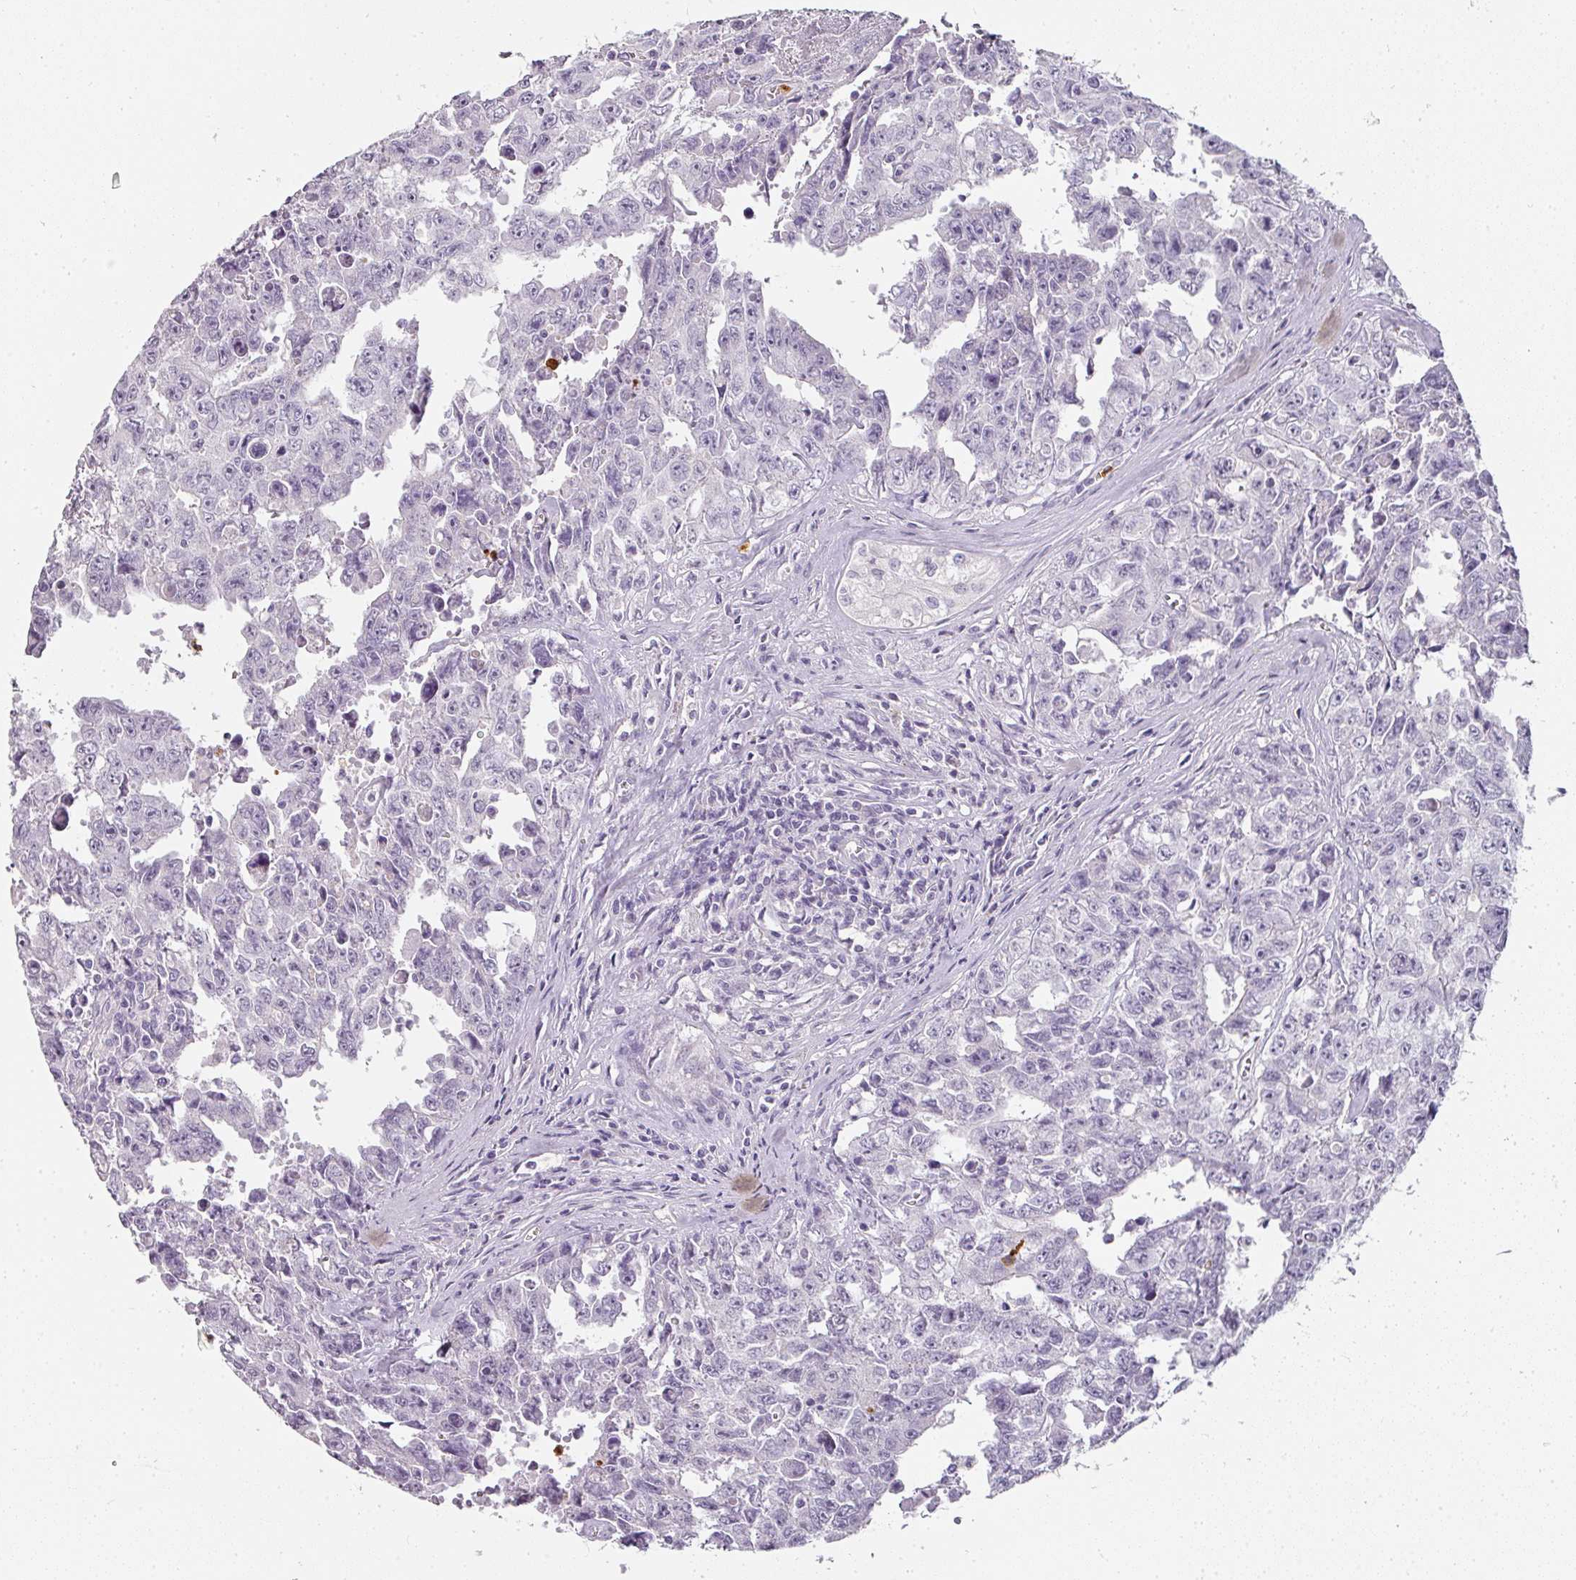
{"staining": {"intensity": "negative", "quantity": "none", "location": "none"}, "tissue": "testis cancer", "cell_type": "Tumor cells", "image_type": "cancer", "snomed": [{"axis": "morphology", "description": "Carcinoma, Embryonal, NOS"}, {"axis": "topography", "description": "Testis"}], "caption": "The IHC photomicrograph has no significant staining in tumor cells of embryonal carcinoma (testis) tissue.", "gene": "CAMP", "patient": {"sex": "male", "age": 24}}